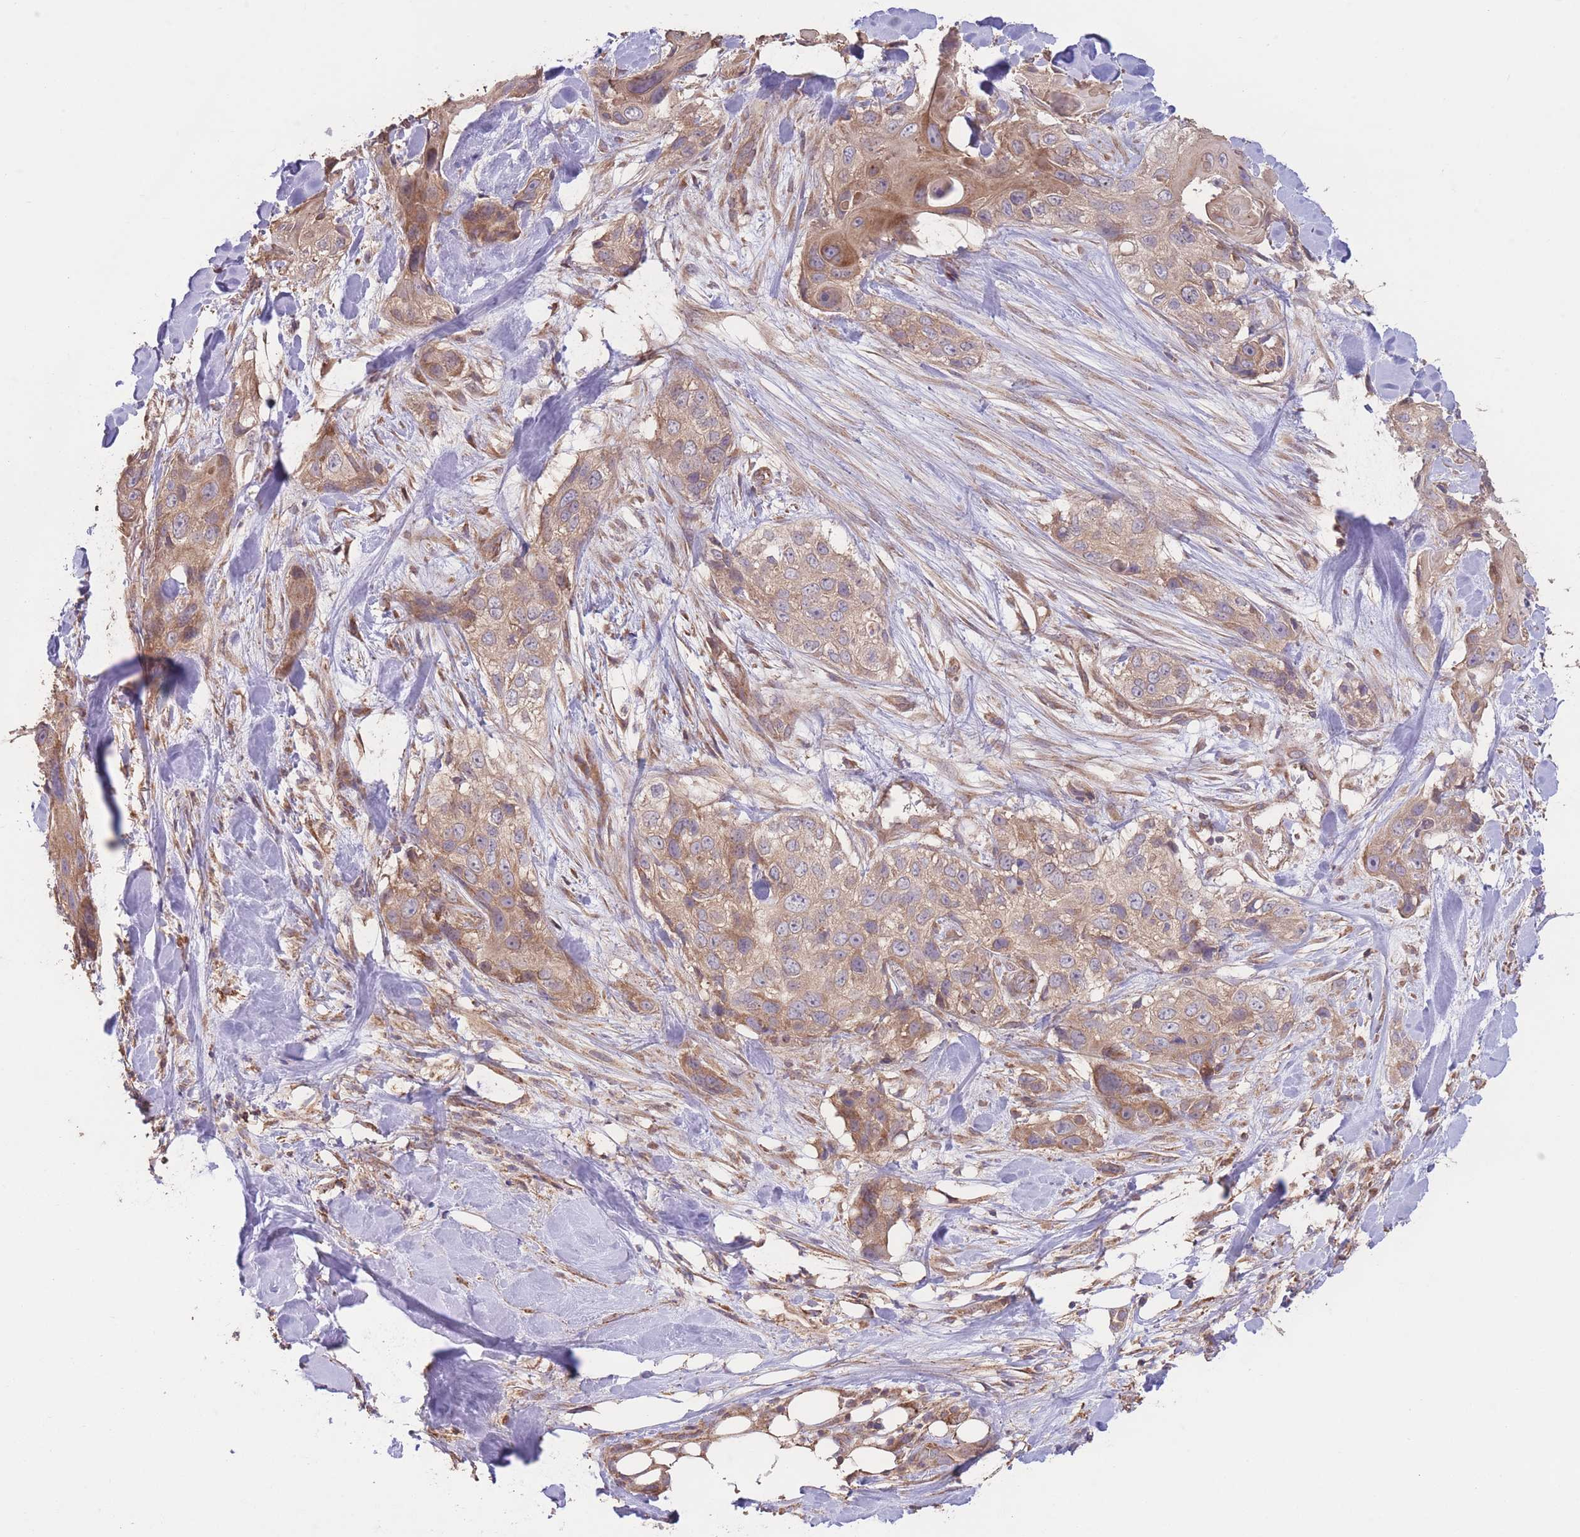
{"staining": {"intensity": "moderate", "quantity": "25%-75%", "location": "cytoplasmic/membranous"}, "tissue": "skin cancer", "cell_type": "Tumor cells", "image_type": "cancer", "snomed": [{"axis": "morphology", "description": "Normal tissue, NOS"}, {"axis": "morphology", "description": "Squamous cell carcinoma, NOS"}, {"axis": "topography", "description": "Skin"}], "caption": "Human skin squamous cell carcinoma stained with a protein marker exhibits moderate staining in tumor cells.", "gene": "EEF1AKMT1", "patient": {"sex": "male", "age": 72}}